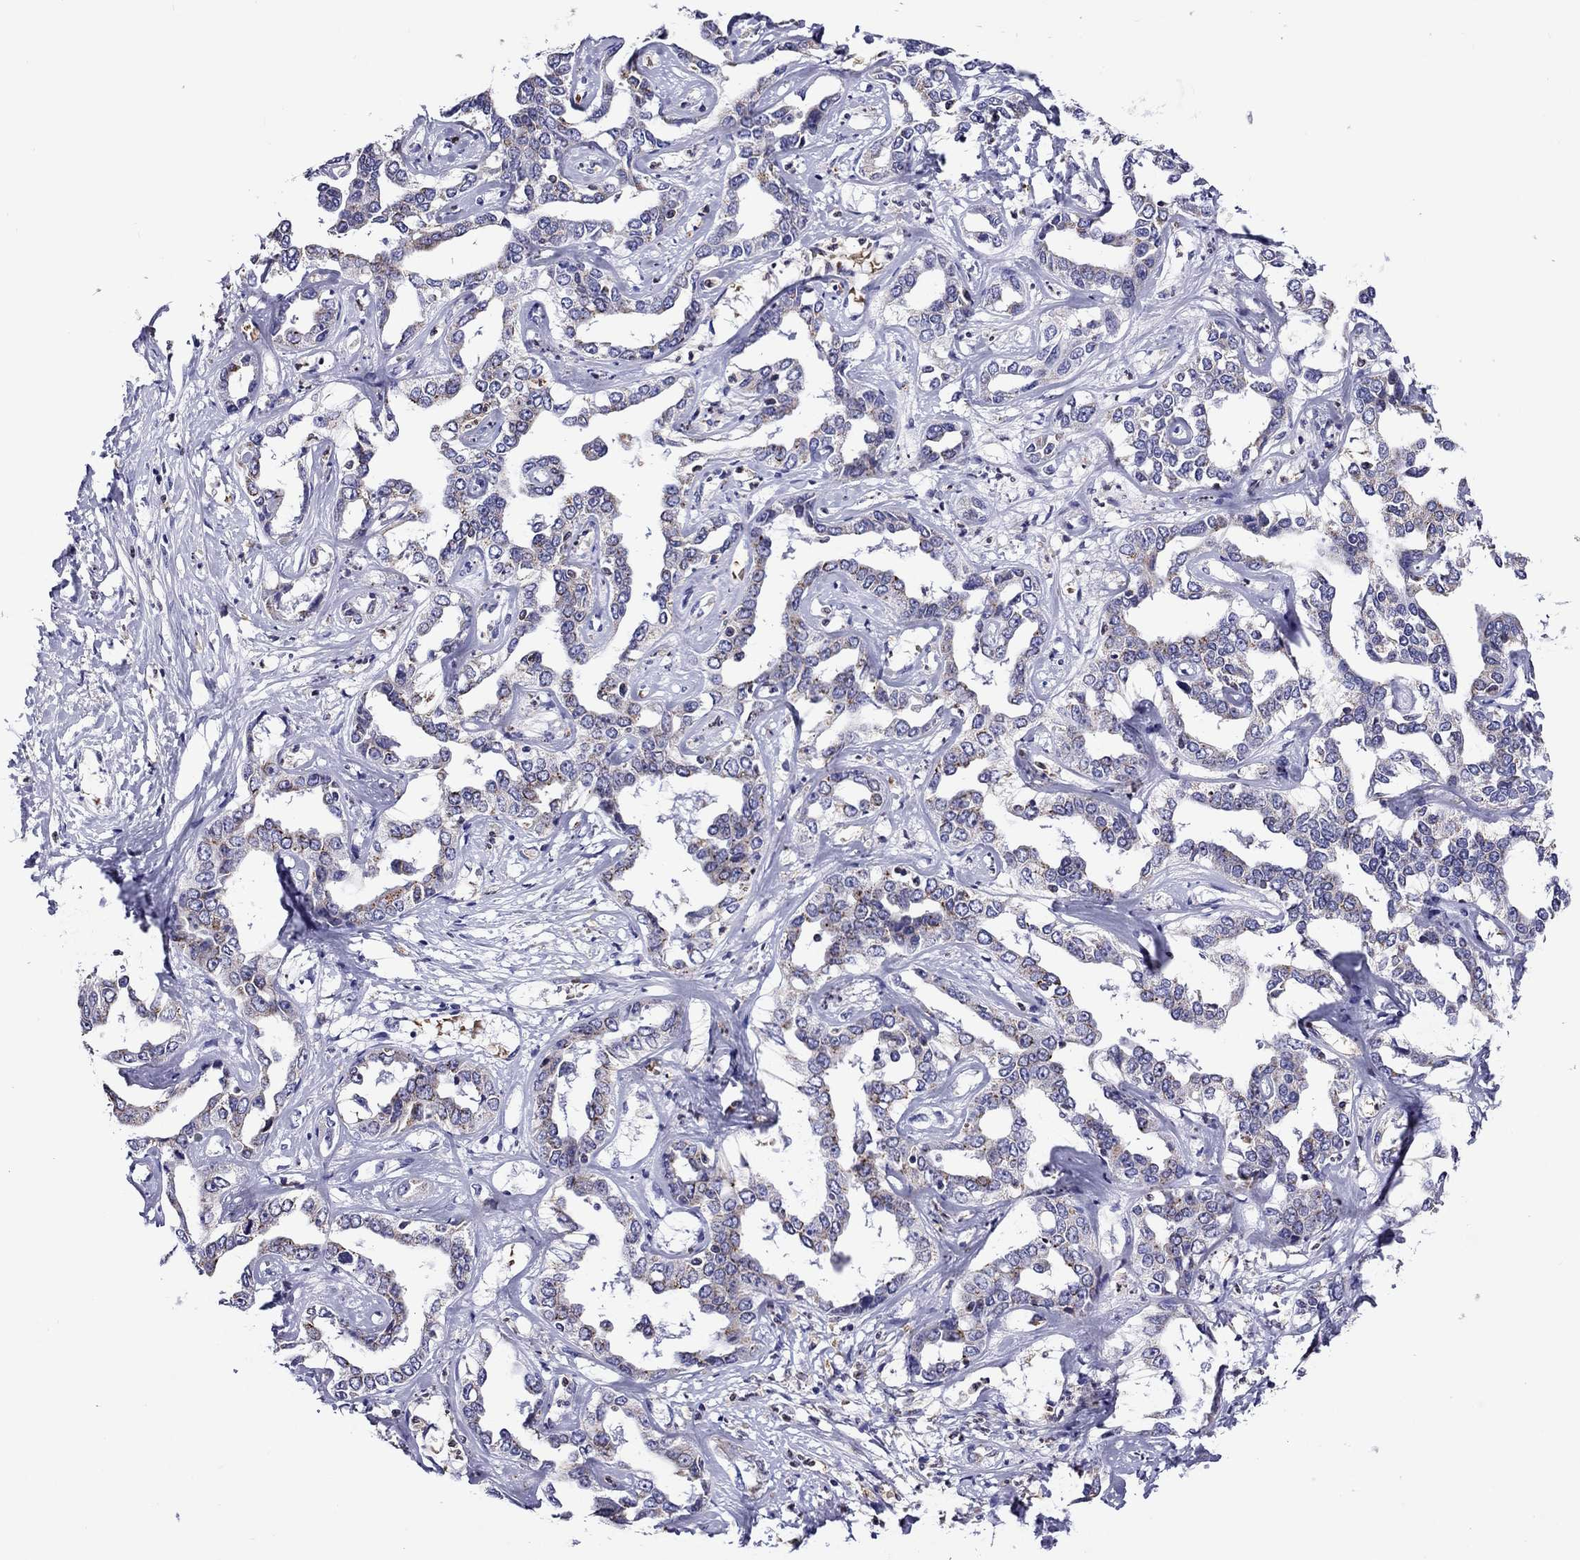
{"staining": {"intensity": "weak", "quantity": "<25%", "location": "cytoplasmic/membranous"}, "tissue": "liver cancer", "cell_type": "Tumor cells", "image_type": "cancer", "snomed": [{"axis": "morphology", "description": "Cholangiocarcinoma"}, {"axis": "topography", "description": "Liver"}], "caption": "Liver cholangiocarcinoma was stained to show a protein in brown. There is no significant staining in tumor cells.", "gene": "SCG2", "patient": {"sex": "male", "age": 59}}